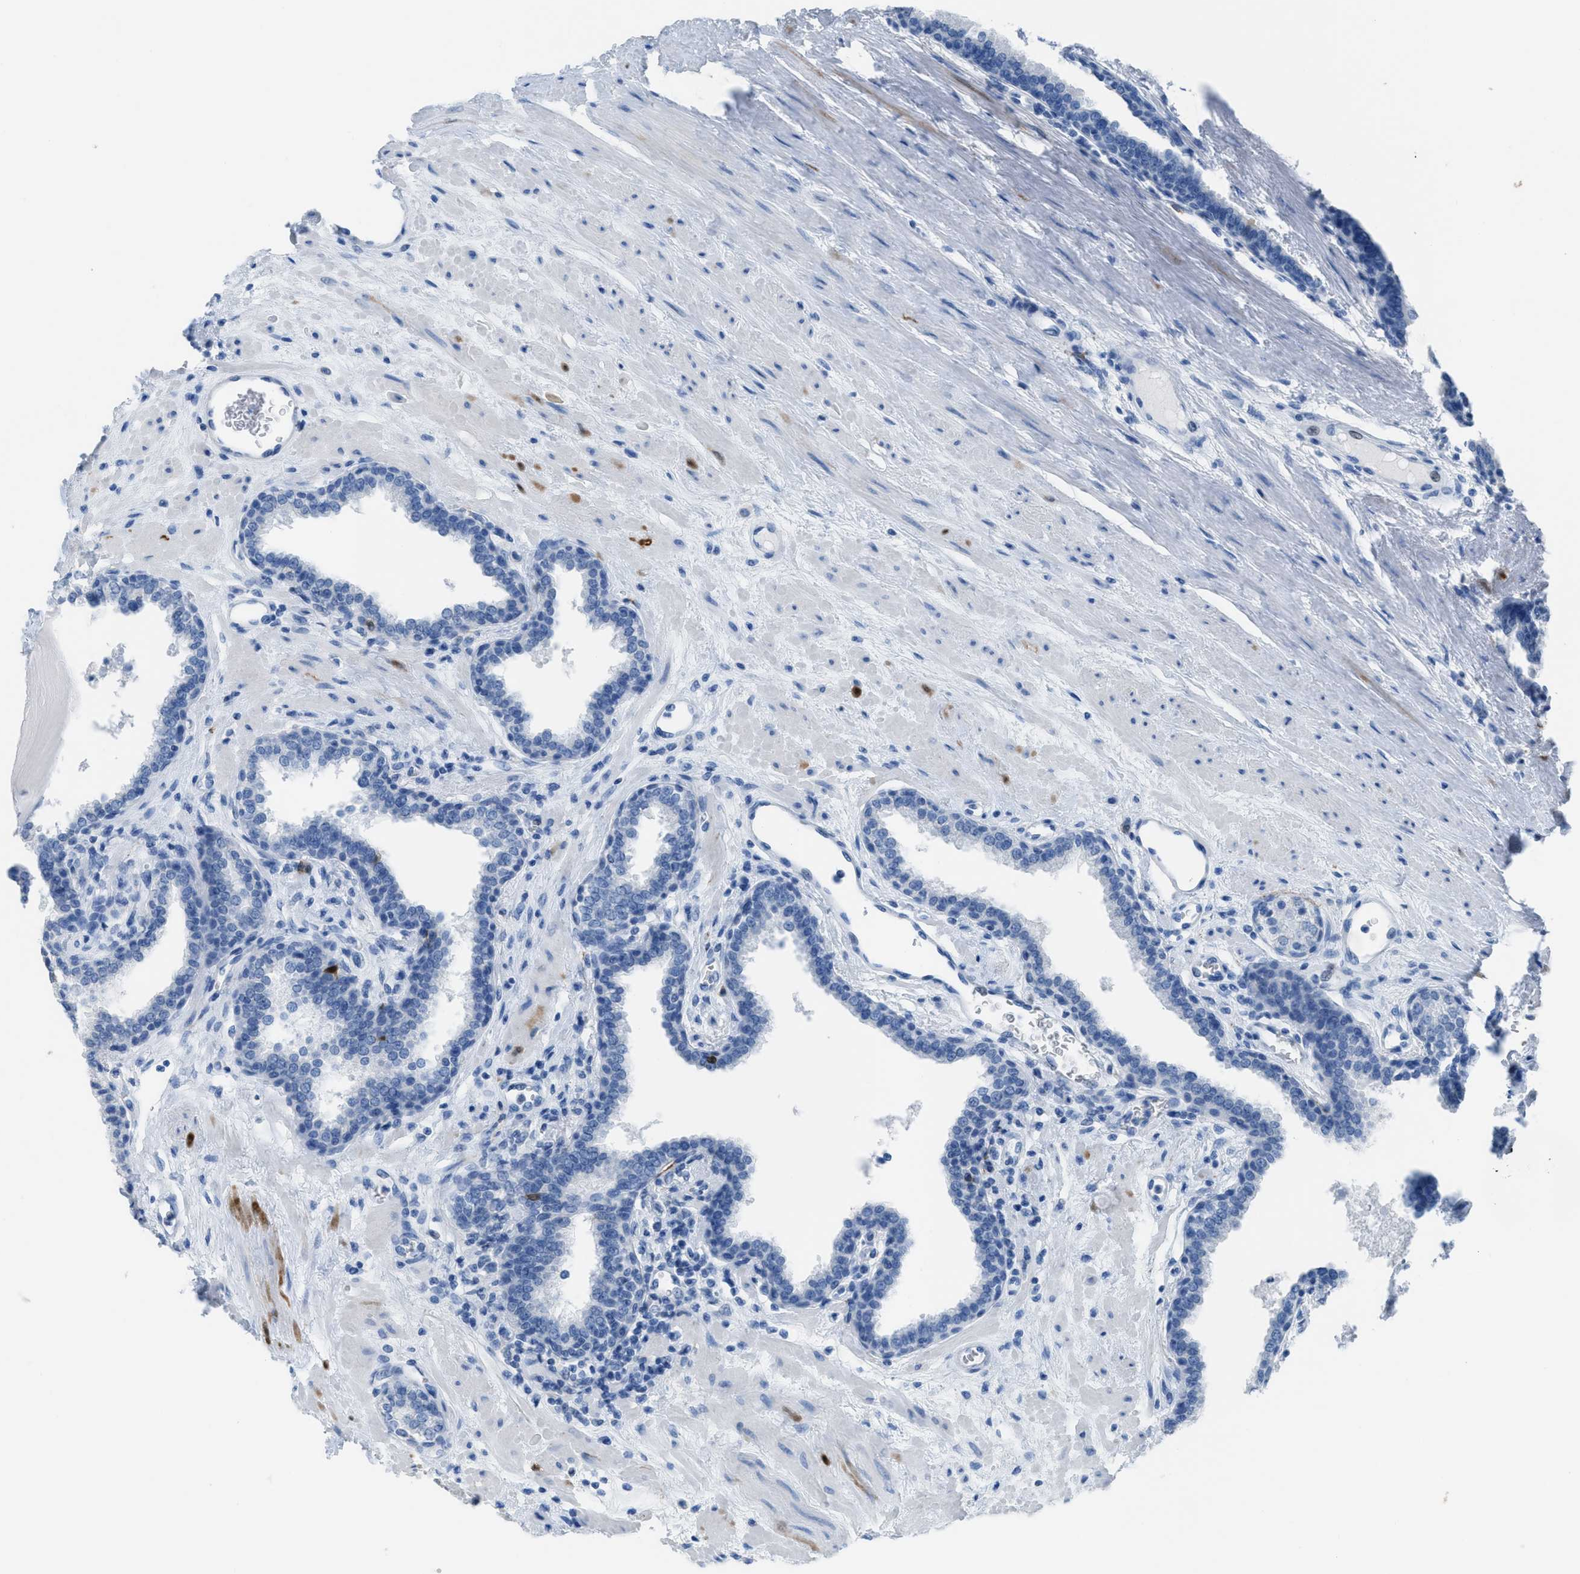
{"staining": {"intensity": "negative", "quantity": "none", "location": "none"}, "tissue": "prostate", "cell_type": "Glandular cells", "image_type": "normal", "snomed": [{"axis": "morphology", "description": "Normal tissue, NOS"}, {"axis": "topography", "description": "Prostate"}], "caption": "IHC image of benign prostate: human prostate stained with DAB (3,3'-diaminobenzidine) exhibits no significant protein positivity in glandular cells.", "gene": "CDKN2A", "patient": {"sex": "male", "age": 51}}